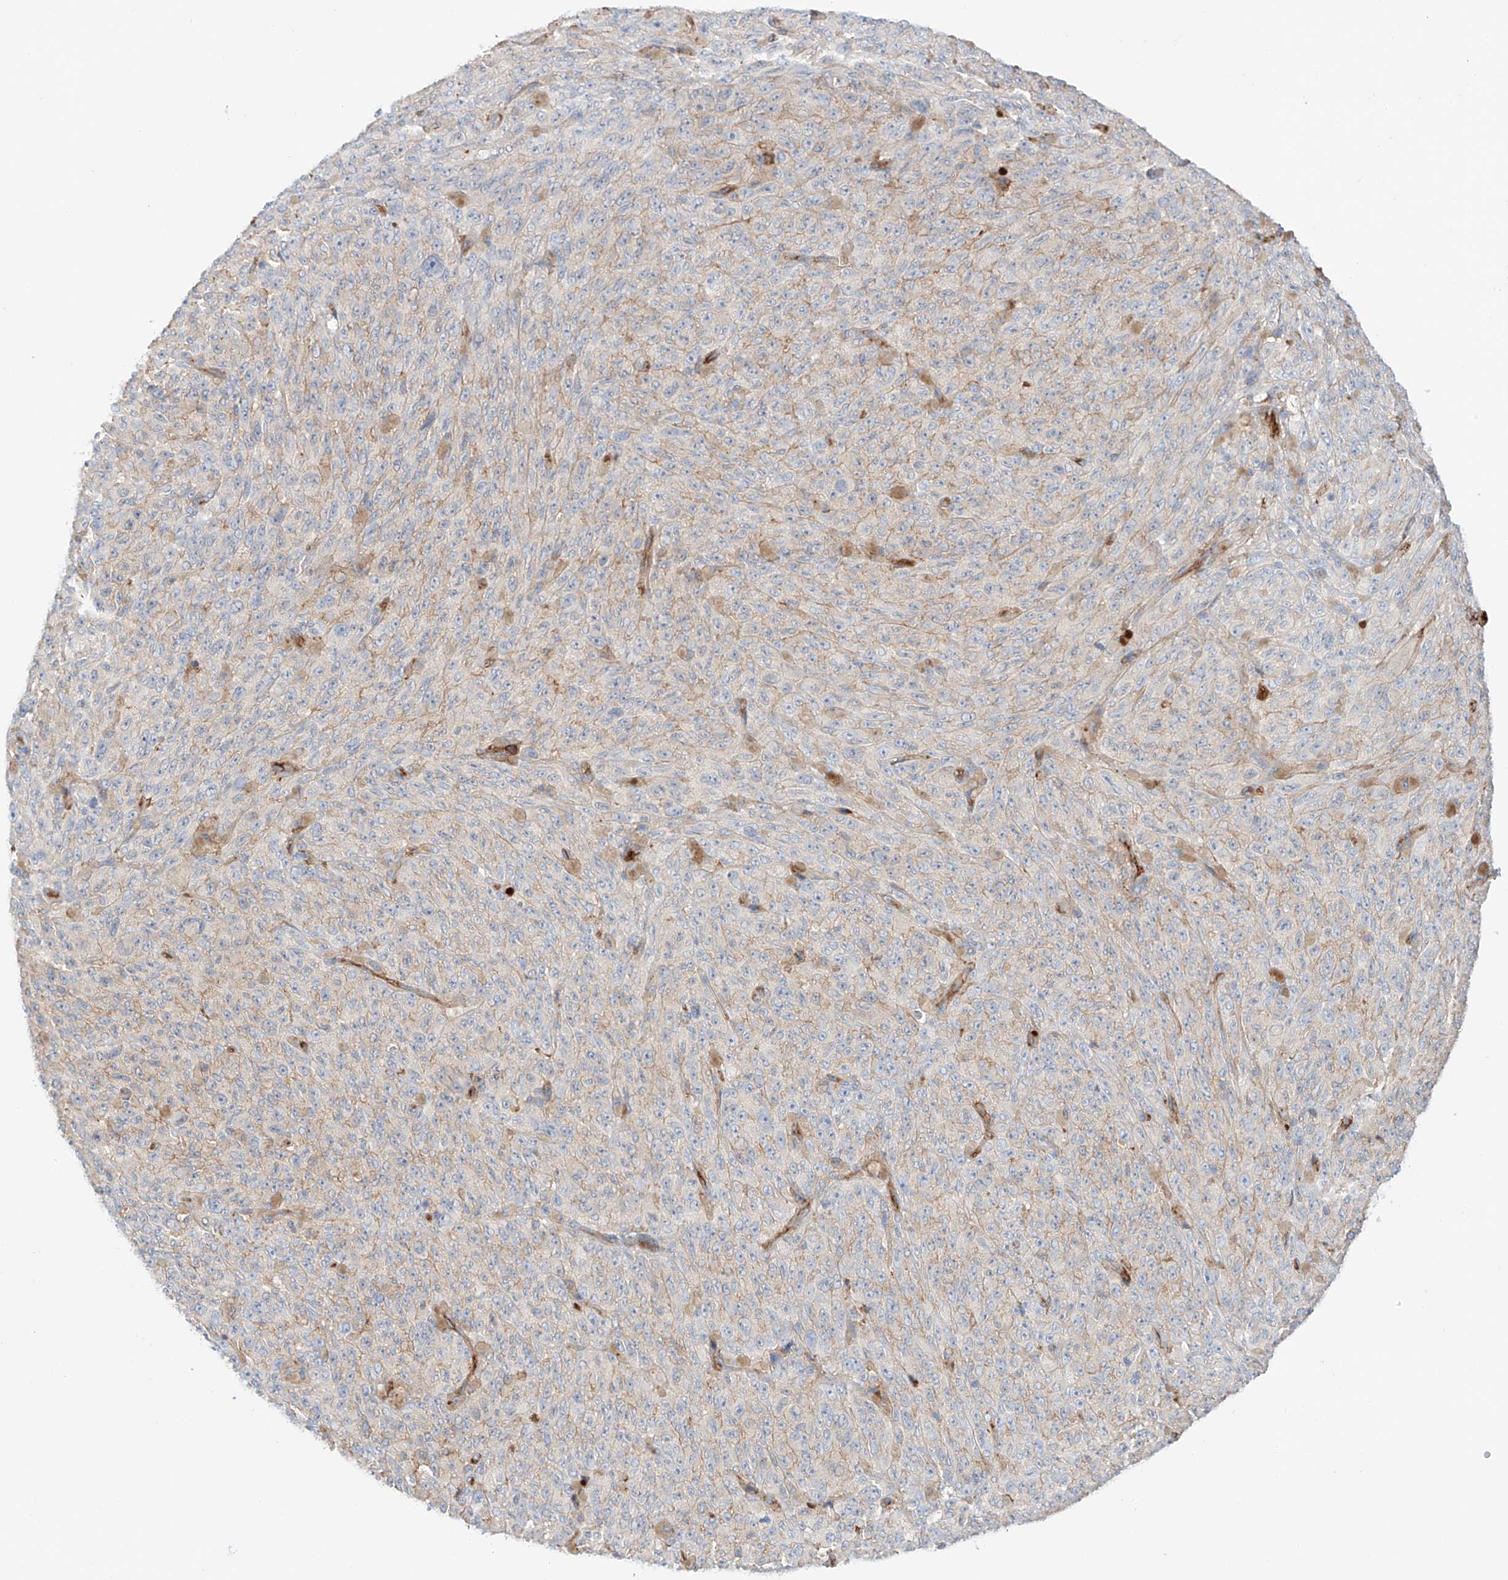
{"staining": {"intensity": "weak", "quantity": "<25%", "location": "cytoplasmic/membranous"}, "tissue": "melanoma", "cell_type": "Tumor cells", "image_type": "cancer", "snomed": [{"axis": "morphology", "description": "Malignant melanoma, NOS"}, {"axis": "topography", "description": "Skin"}], "caption": "High power microscopy photomicrograph of an immunohistochemistry histopathology image of malignant melanoma, revealing no significant staining in tumor cells.", "gene": "PGGT1B", "patient": {"sex": "female", "age": 82}}